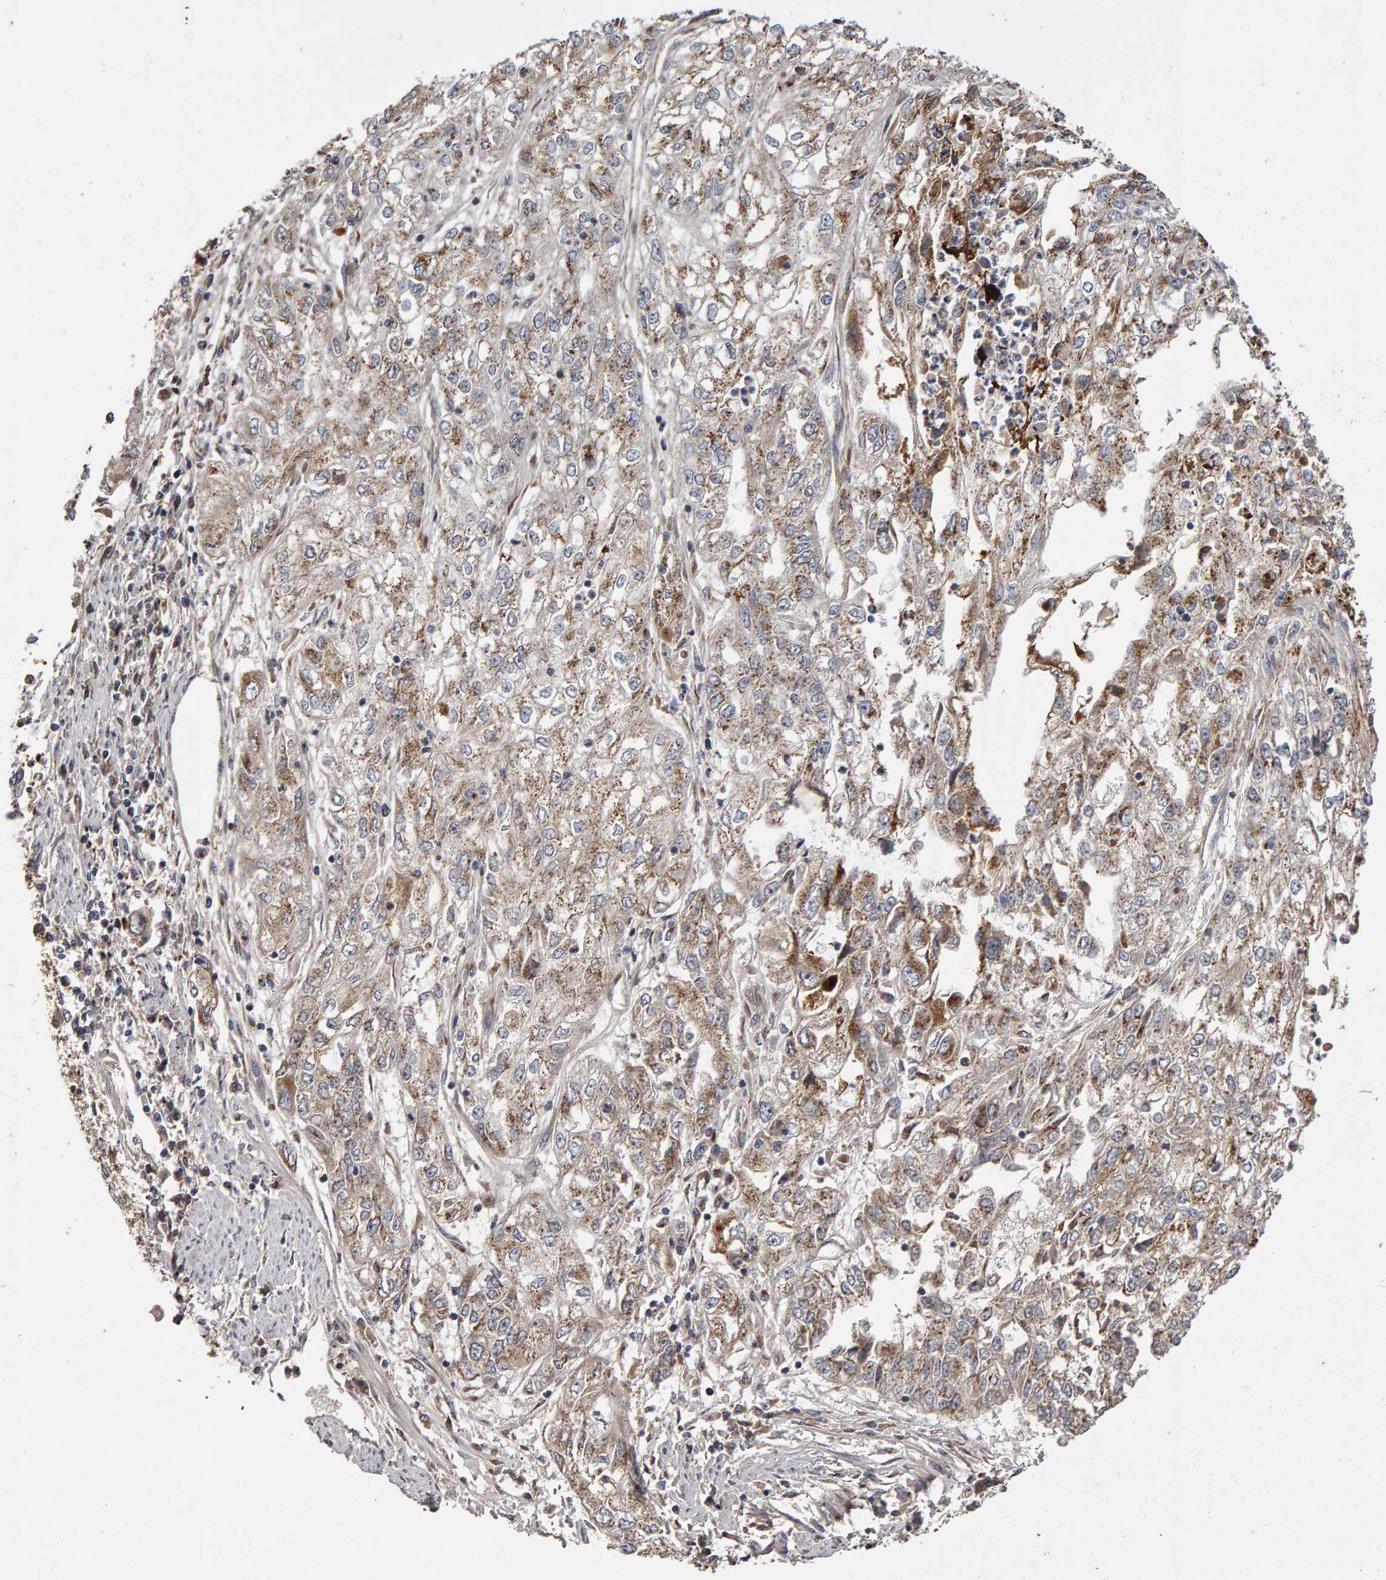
{"staining": {"intensity": "moderate", "quantity": ">75%", "location": "cytoplasmic/membranous"}, "tissue": "endometrial cancer", "cell_type": "Tumor cells", "image_type": "cancer", "snomed": [{"axis": "morphology", "description": "Adenocarcinoma, NOS"}, {"axis": "topography", "description": "Endometrium"}], "caption": "Immunohistochemical staining of endometrial adenocarcinoma displays moderate cytoplasmic/membranous protein positivity in about >75% of tumor cells.", "gene": "CANT1", "patient": {"sex": "female", "age": 49}}